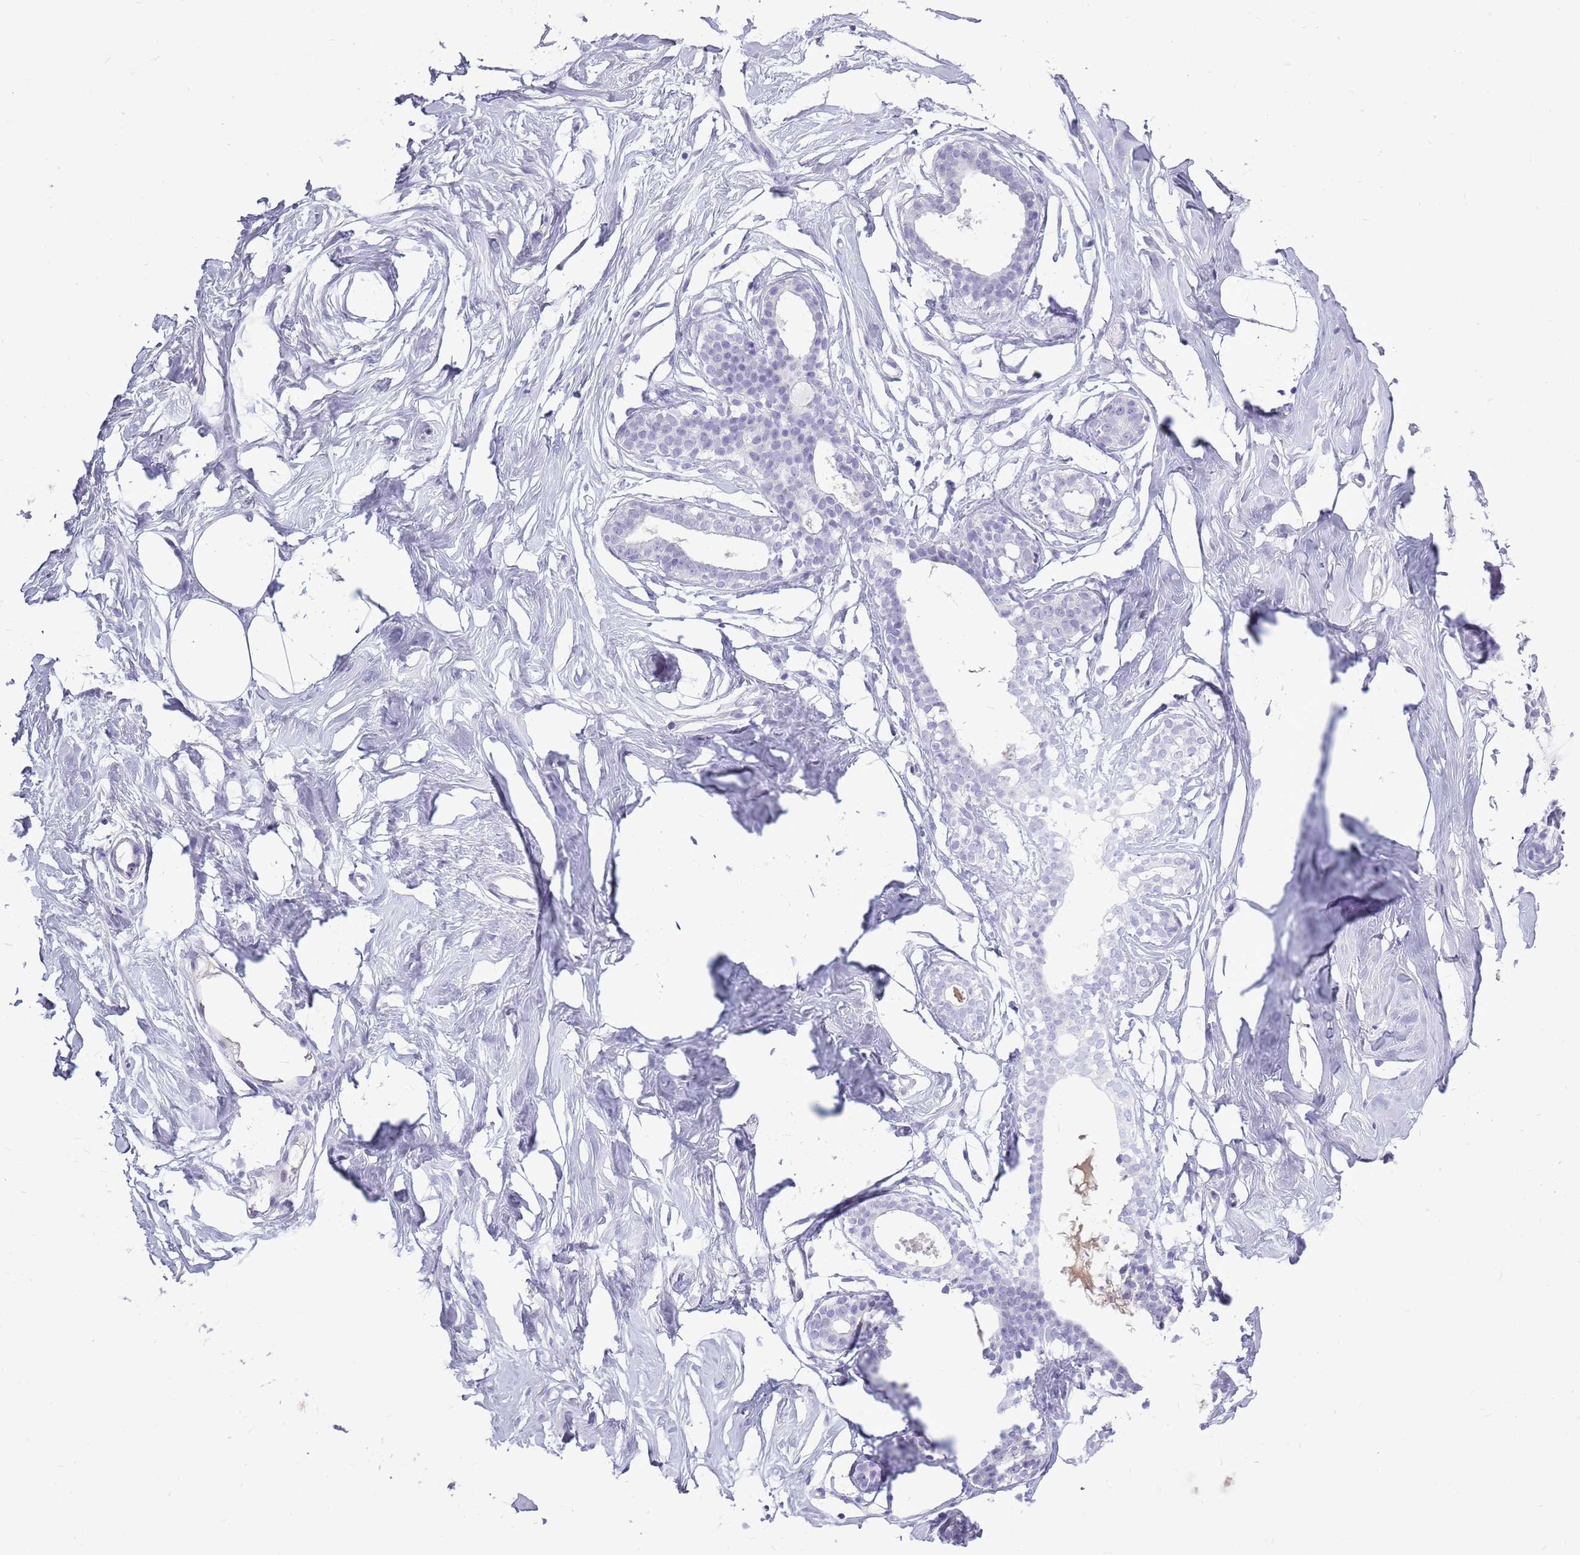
{"staining": {"intensity": "negative", "quantity": "none", "location": "none"}, "tissue": "breast", "cell_type": "Adipocytes", "image_type": "normal", "snomed": [{"axis": "morphology", "description": "Normal tissue, NOS"}, {"axis": "morphology", "description": "Adenoma, NOS"}, {"axis": "topography", "description": "Breast"}], "caption": "This is a micrograph of immunohistochemistry staining of normal breast, which shows no expression in adipocytes.", "gene": "ZNF425", "patient": {"sex": "female", "age": 23}}